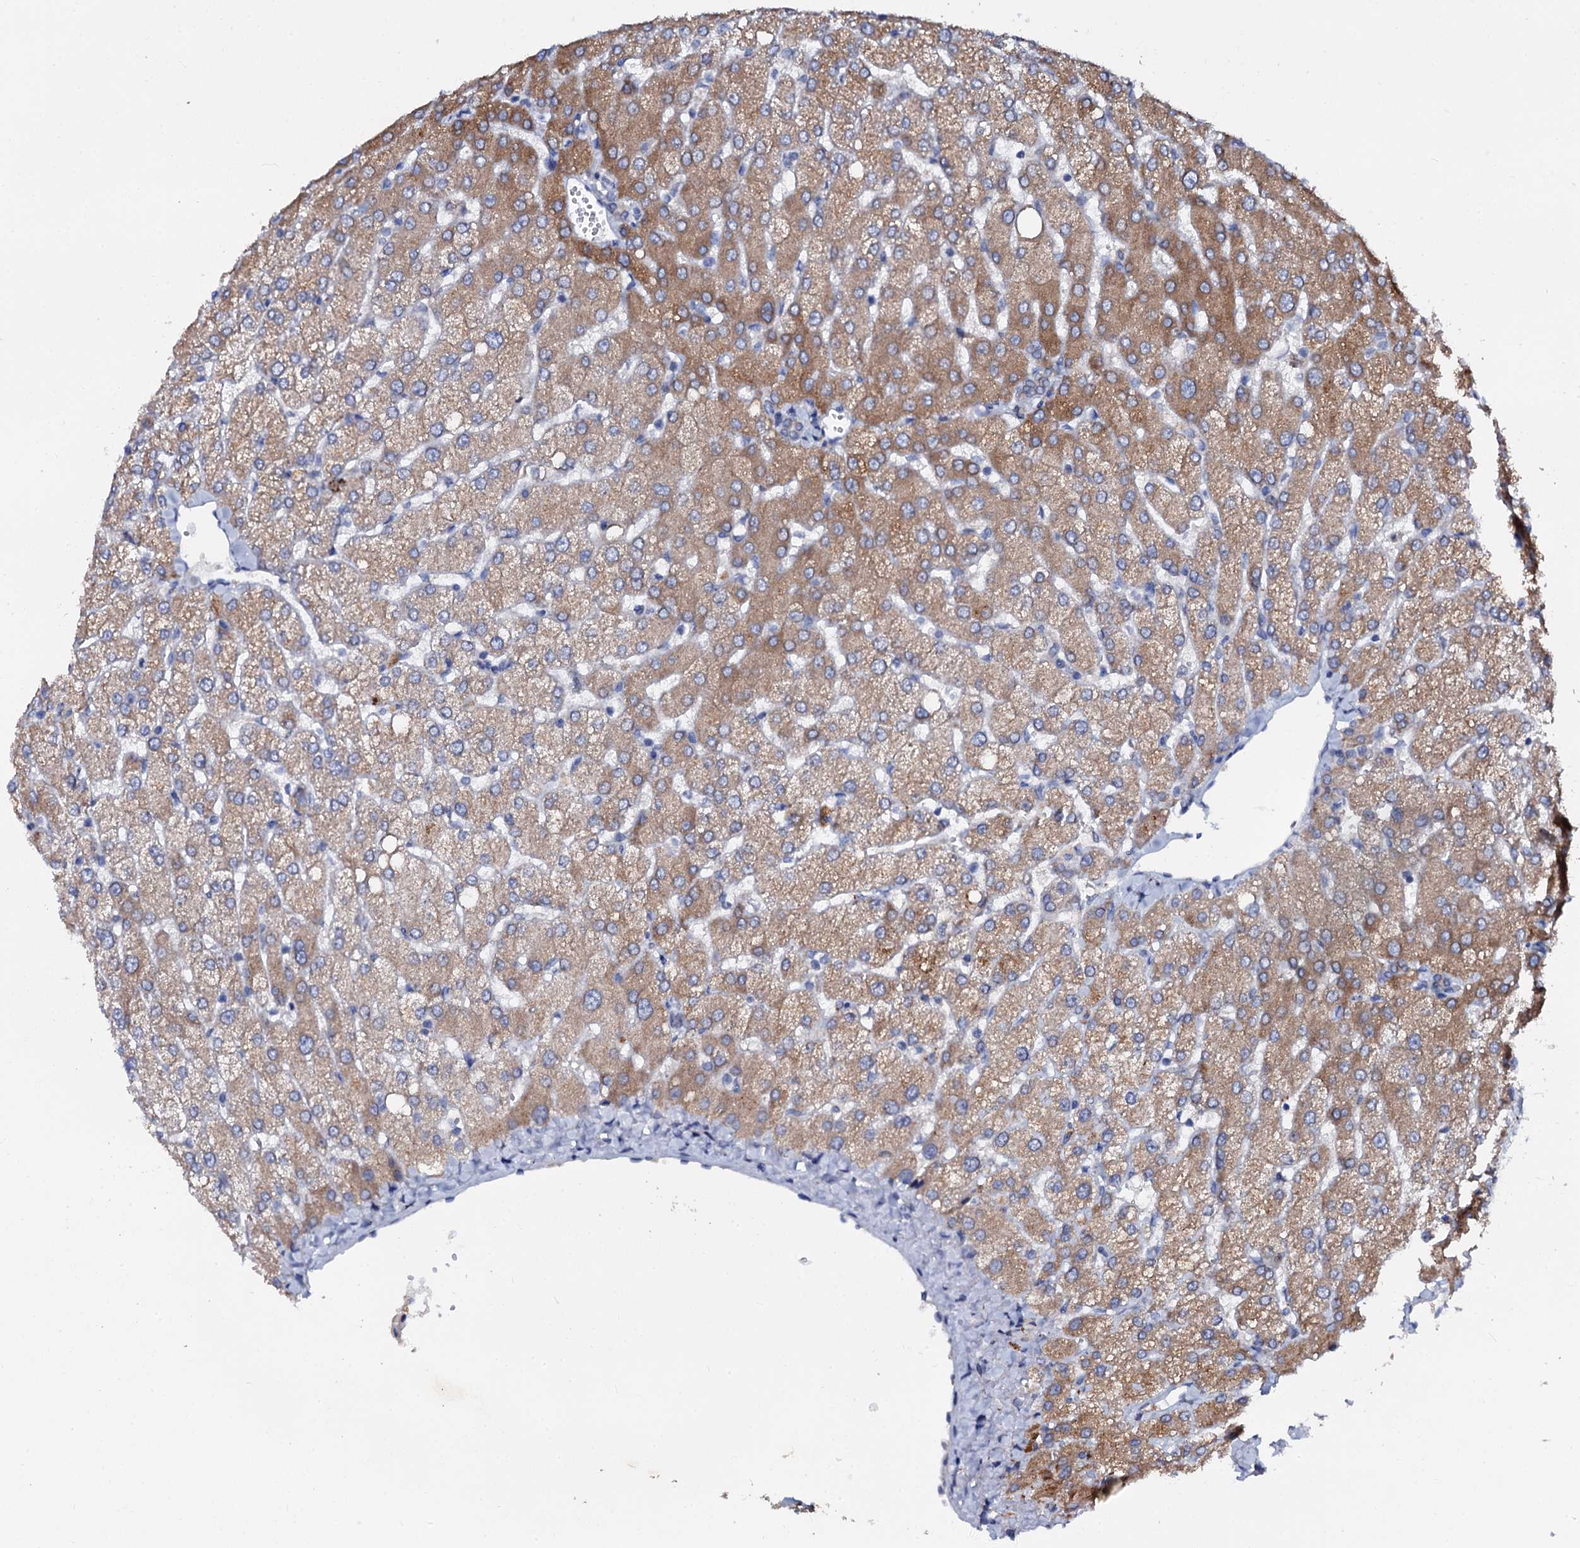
{"staining": {"intensity": "negative", "quantity": "none", "location": "none"}, "tissue": "liver", "cell_type": "Cholangiocytes", "image_type": "normal", "snomed": [{"axis": "morphology", "description": "Normal tissue, NOS"}, {"axis": "topography", "description": "Liver"}], "caption": "Histopathology image shows no significant protein expression in cholangiocytes of normal liver. (DAB (3,3'-diaminobenzidine) immunohistochemistry visualized using brightfield microscopy, high magnification).", "gene": "SLC37A4", "patient": {"sex": "female", "age": 54}}